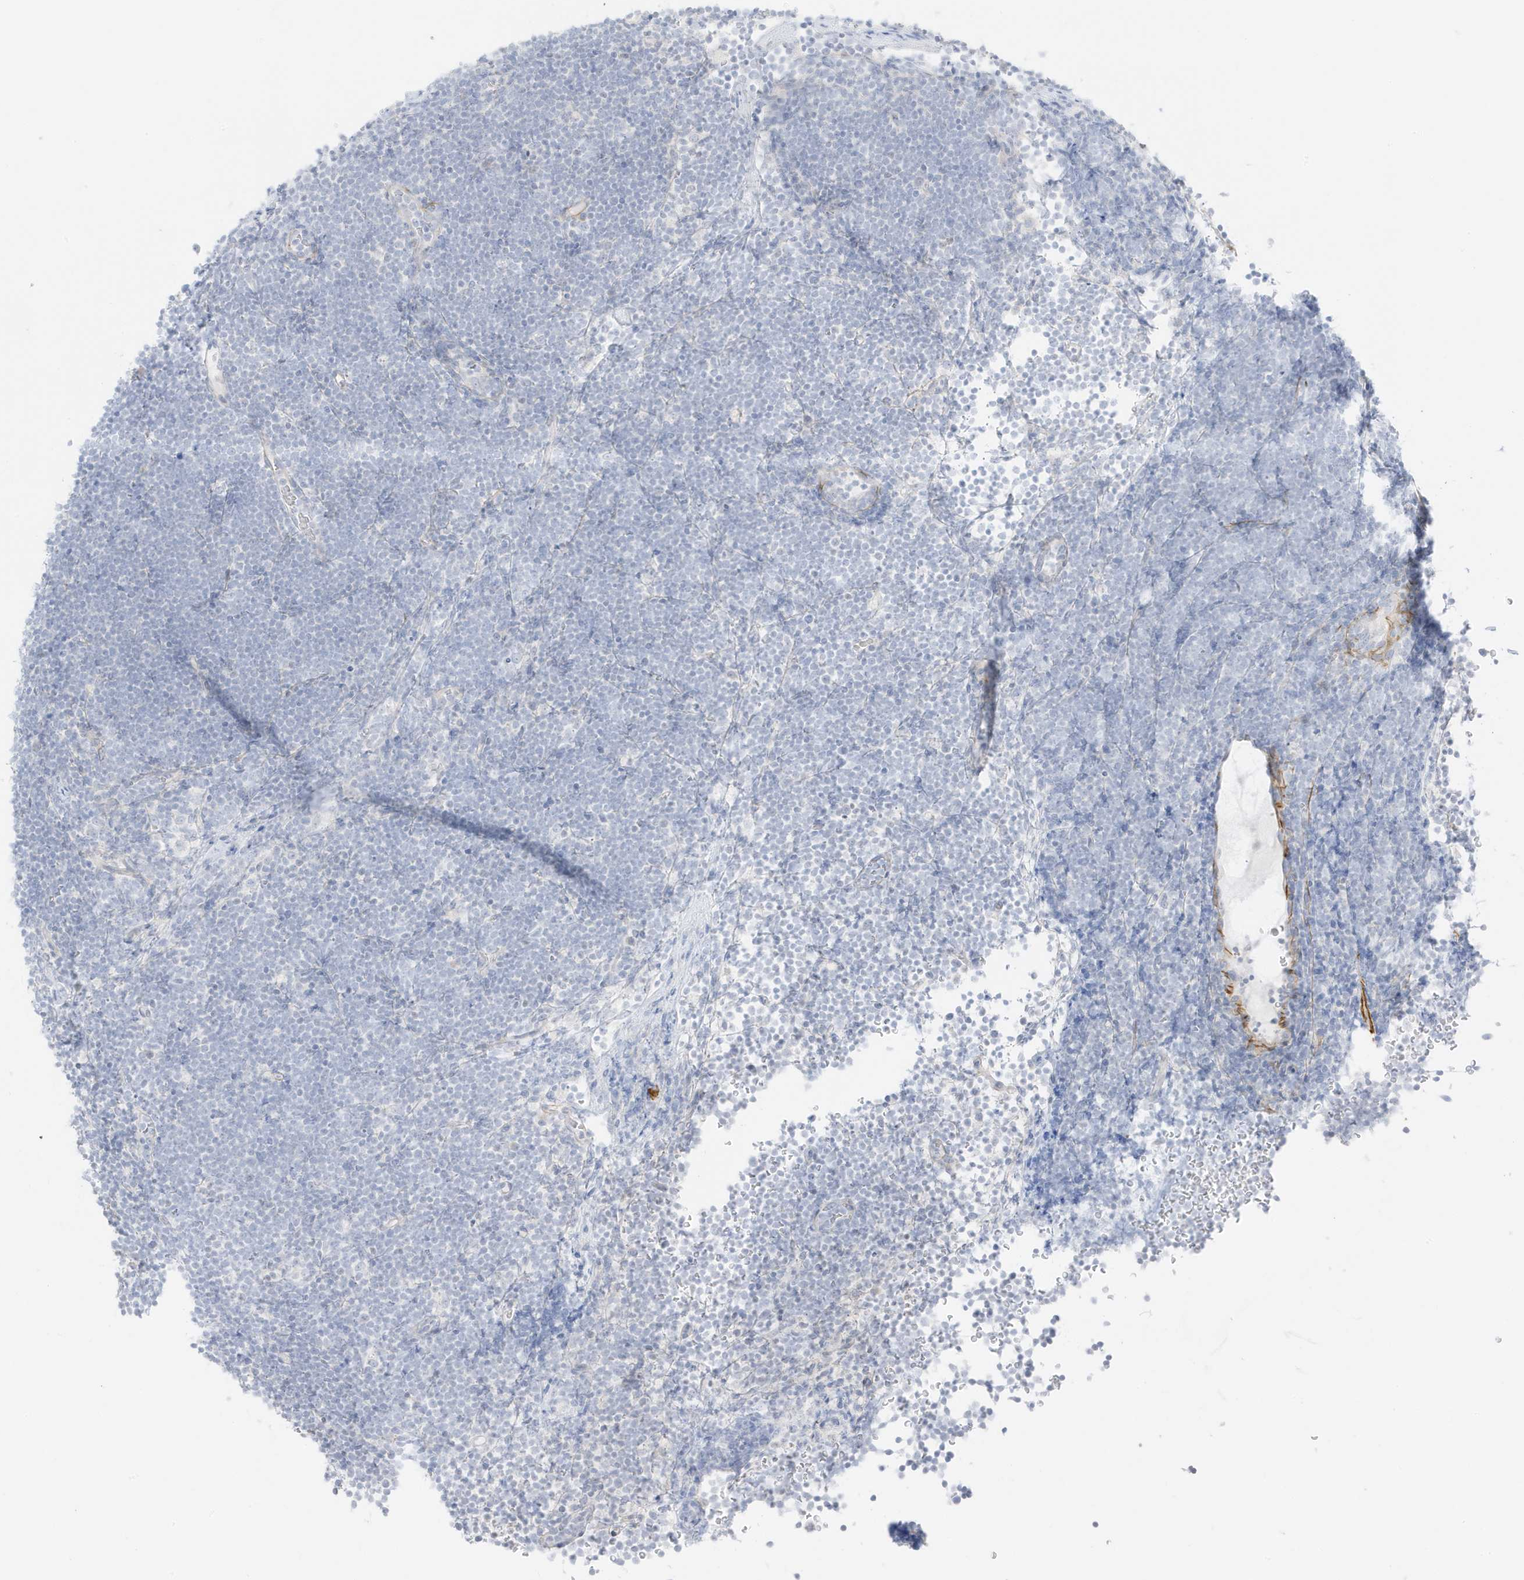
{"staining": {"intensity": "negative", "quantity": "none", "location": "none"}, "tissue": "lymphoma", "cell_type": "Tumor cells", "image_type": "cancer", "snomed": [{"axis": "morphology", "description": "Malignant lymphoma, non-Hodgkin's type, High grade"}, {"axis": "topography", "description": "Lymph node"}], "caption": "The histopathology image reveals no significant positivity in tumor cells of lymphoma.", "gene": "SLC22A13", "patient": {"sex": "male", "age": 13}}